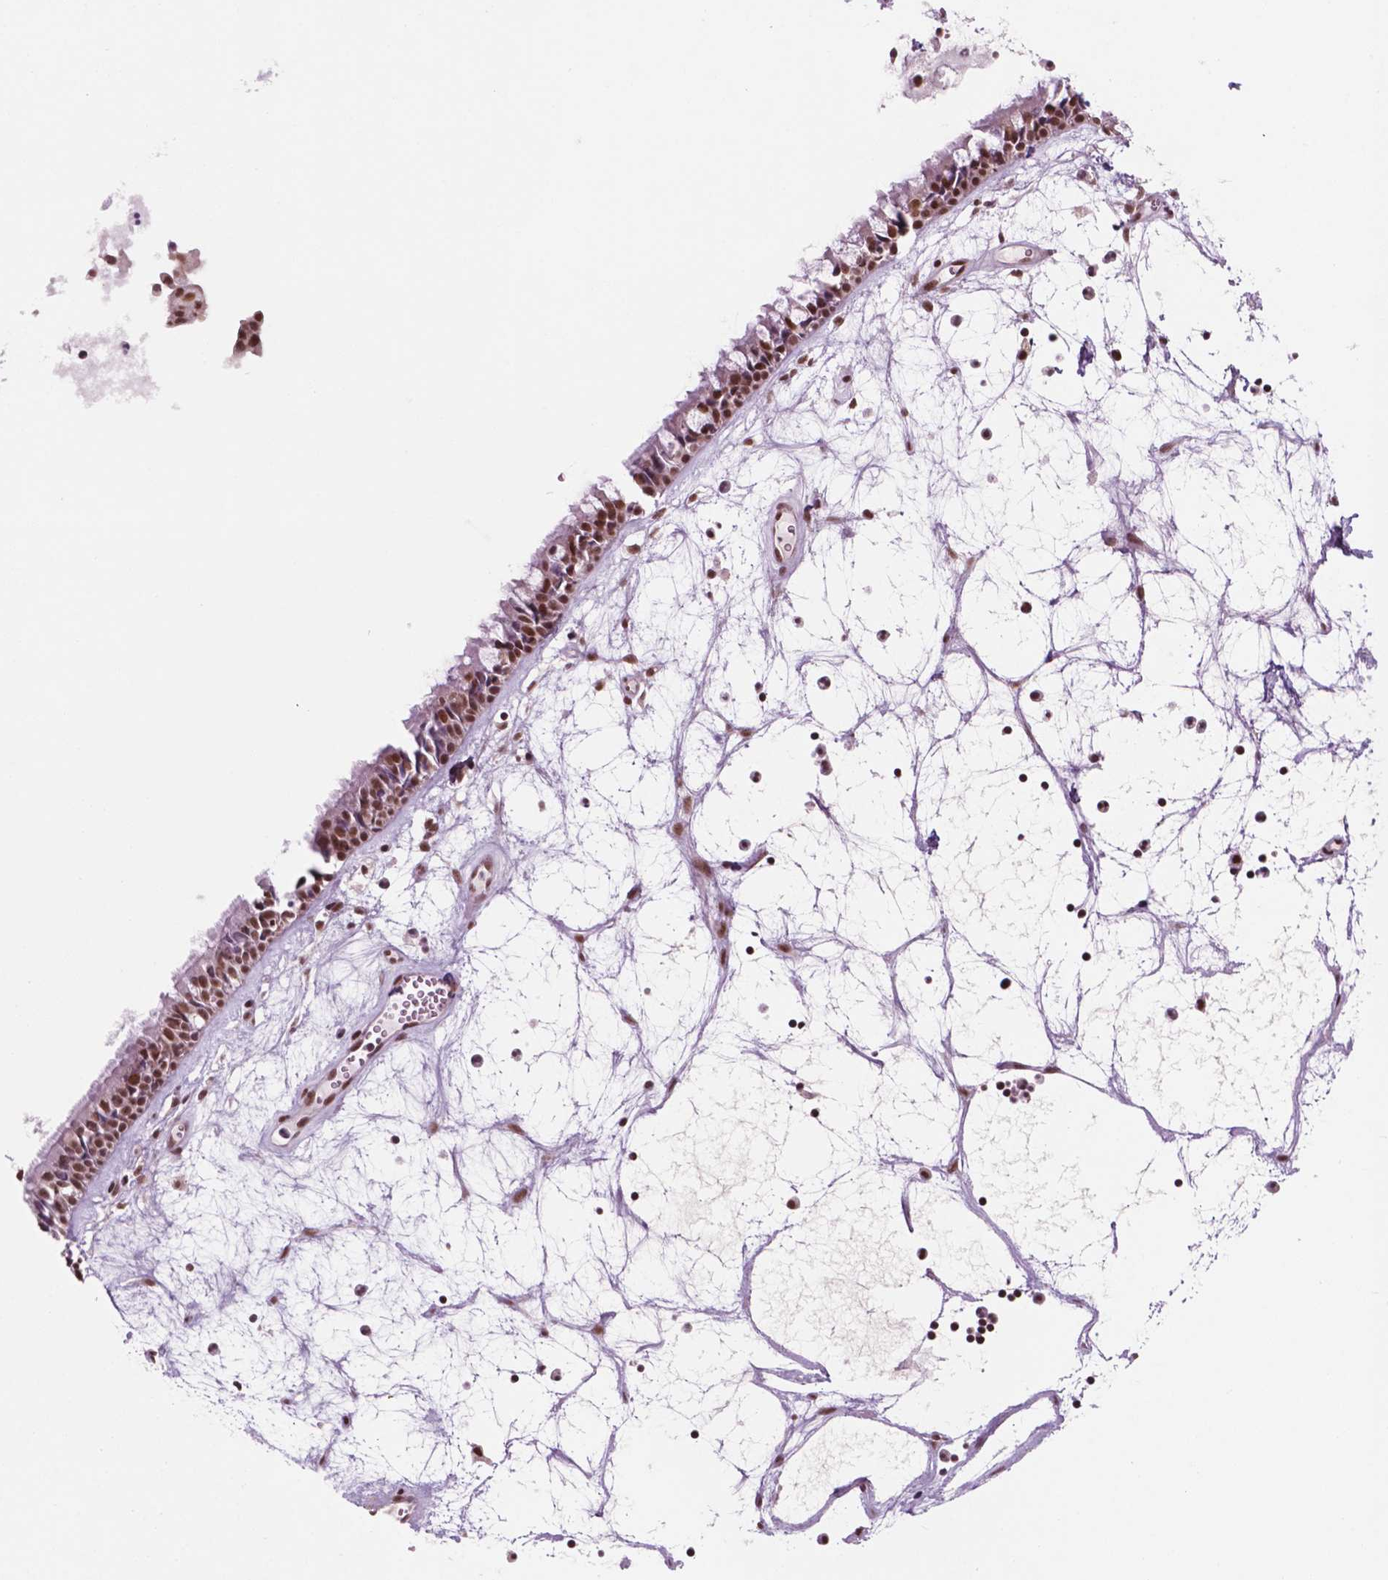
{"staining": {"intensity": "strong", "quantity": ">75%", "location": "nuclear"}, "tissue": "nasopharynx", "cell_type": "Respiratory epithelial cells", "image_type": "normal", "snomed": [{"axis": "morphology", "description": "Normal tissue, NOS"}, {"axis": "topography", "description": "Nasopharynx"}], "caption": "This histopathology image reveals immunohistochemistry staining of unremarkable nasopharynx, with high strong nuclear positivity in about >75% of respiratory epithelial cells.", "gene": "POLR2E", "patient": {"sex": "male", "age": 31}}